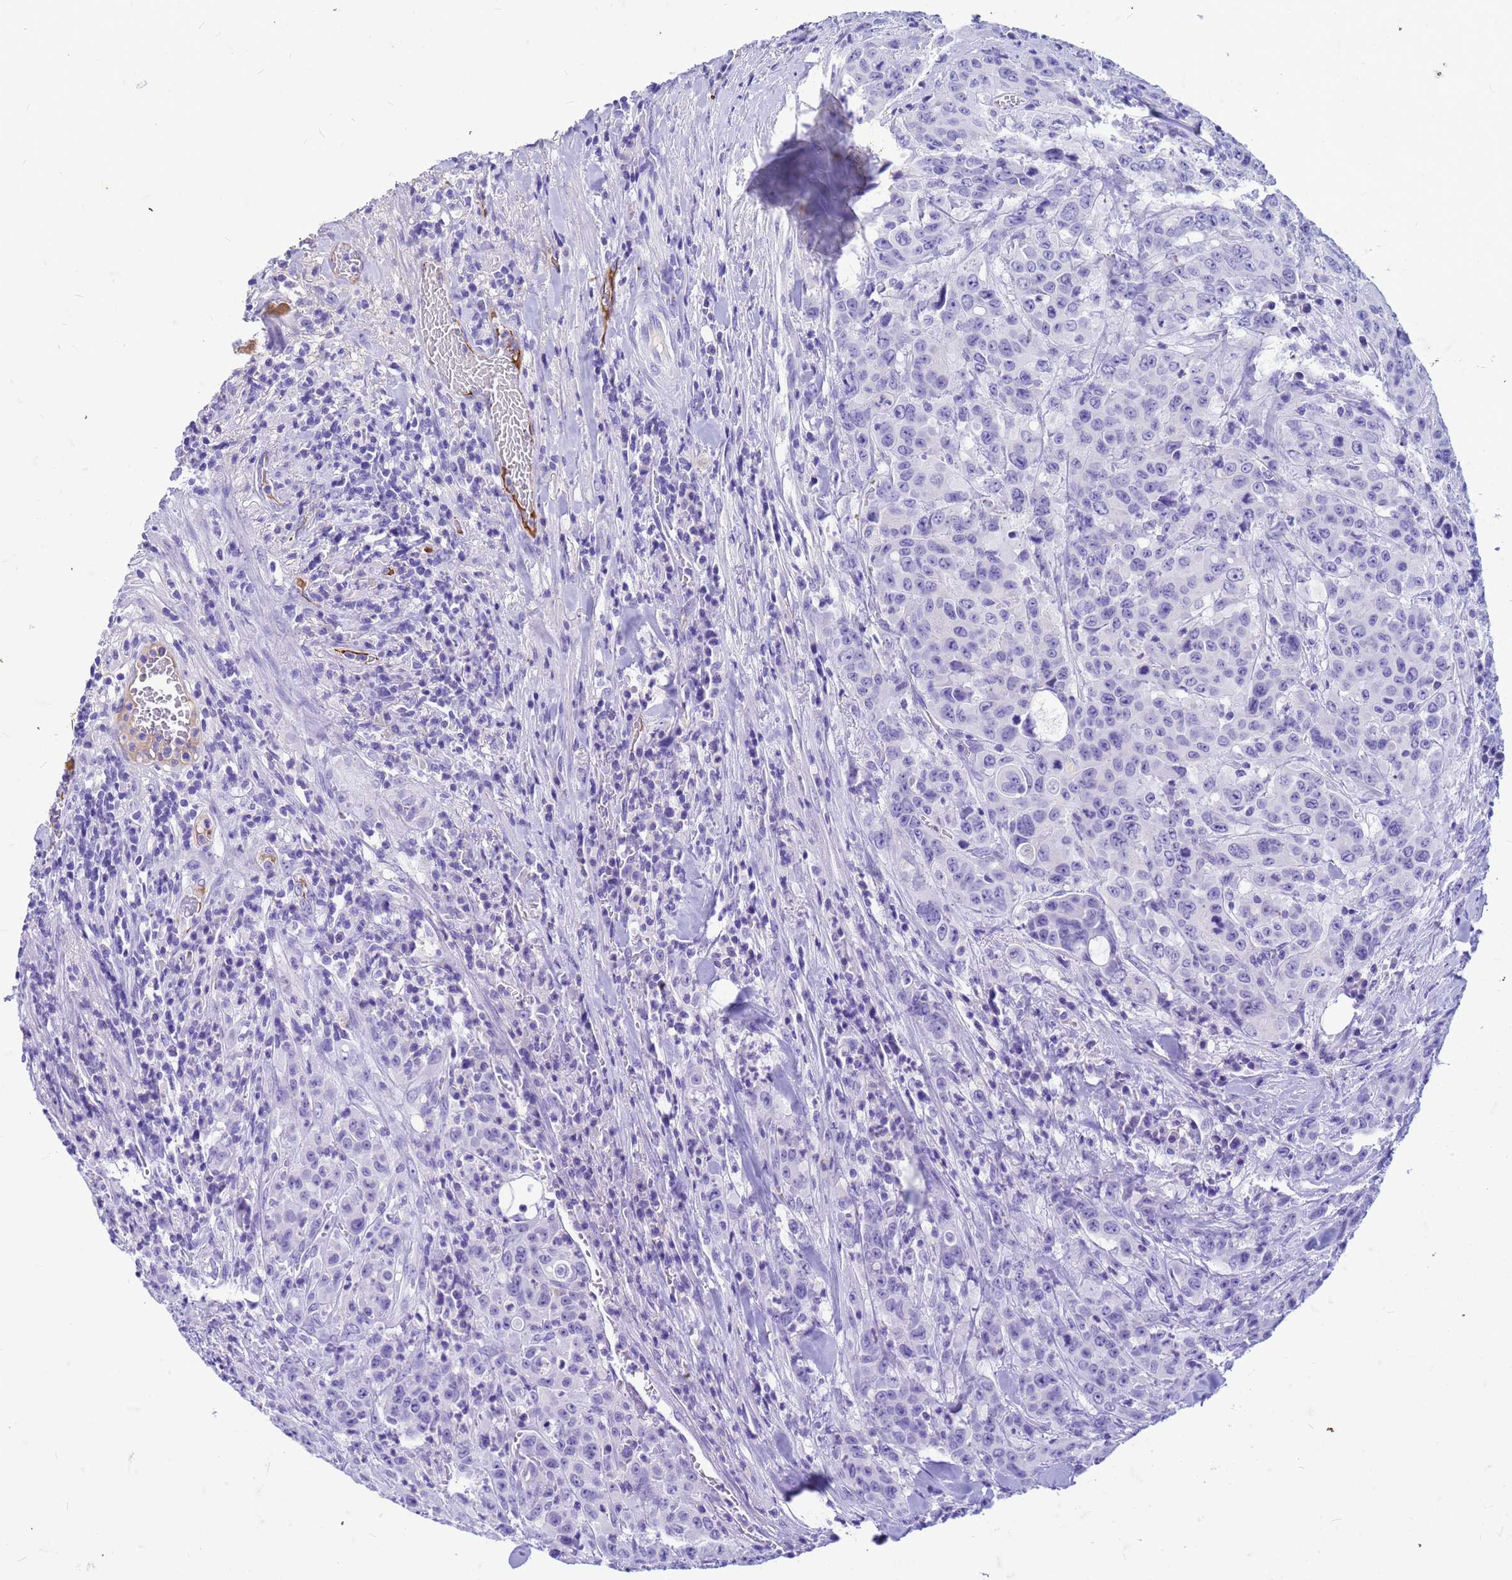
{"staining": {"intensity": "negative", "quantity": "none", "location": "none"}, "tissue": "colorectal cancer", "cell_type": "Tumor cells", "image_type": "cancer", "snomed": [{"axis": "morphology", "description": "Adenocarcinoma, NOS"}, {"axis": "topography", "description": "Colon"}], "caption": "DAB (3,3'-diaminobenzidine) immunohistochemical staining of human adenocarcinoma (colorectal) reveals no significant positivity in tumor cells. (DAB (3,3'-diaminobenzidine) immunohistochemistry with hematoxylin counter stain).", "gene": "CFAP100", "patient": {"sex": "male", "age": 62}}